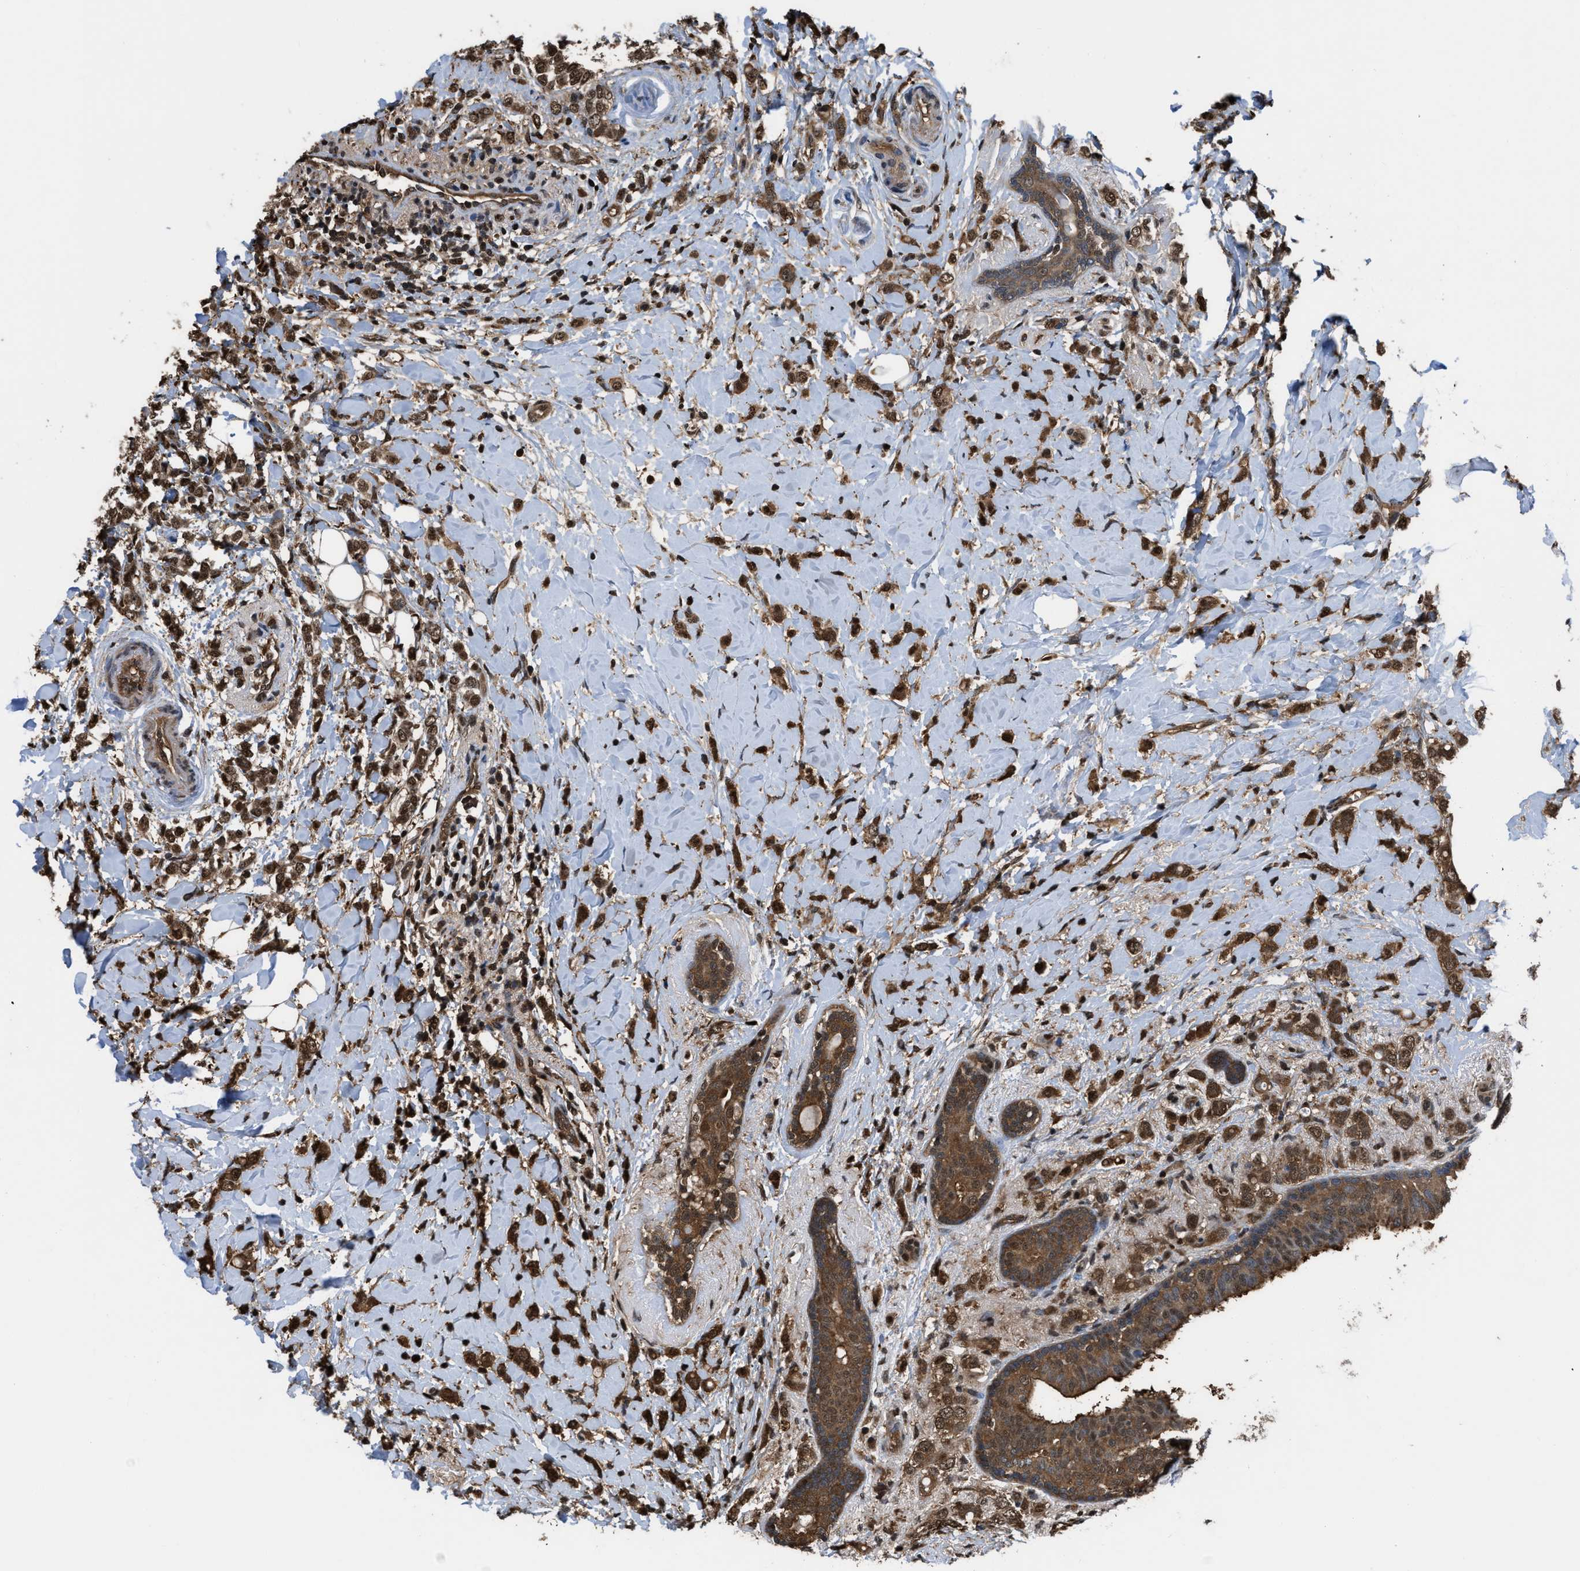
{"staining": {"intensity": "moderate", "quantity": ">75%", "location": "cytoplasmic/membranous,nuclear"}, "tissue": "breast cancer", "cell_type": "Tumor cells", "image_type": "cancer", "snomed": [{"axis": "morphology", "description": "Normal tissue, NOS"}, {"axis": "morphology", "description": "Lobular carcinoma"}, {"axis": "topography", "description": "Breast"}], "caption": "Breast cancer was stained to show a protein in brown. There is medium levels of moderate cytoplasmic/membranous and nuclear staining in approximately >75% of tumor cells. (IHC, brightfield microscopy, high magnification).", "gene": "FNTA", "patient": {"sex": "female", "age": 47}}